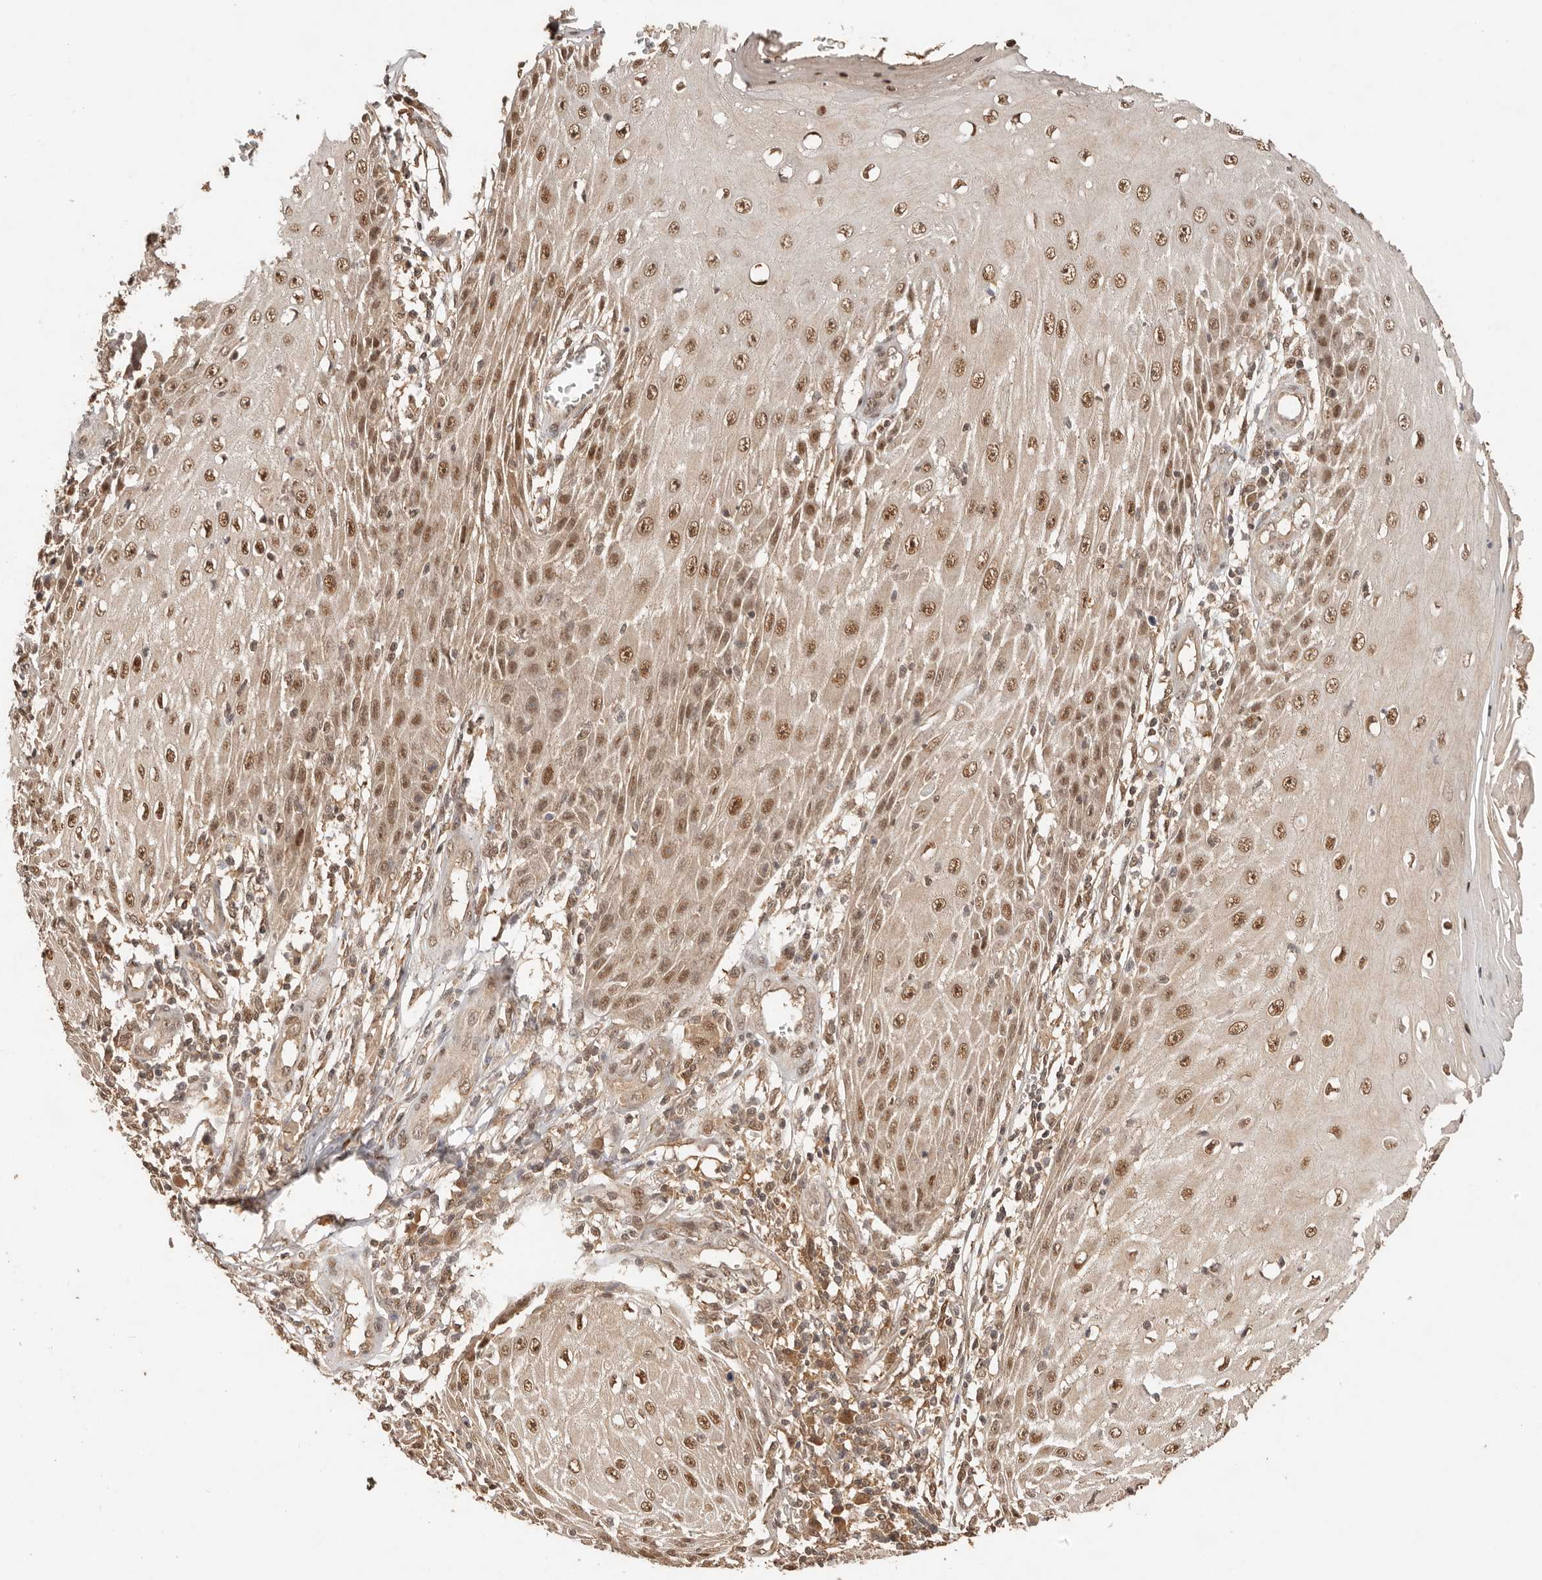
{"staining": {"intensity": "moderate", "quantity": ">75%", "location": "nuclear"}, "tissue": "skin cancer", "cell_type": "Tumor cells", "image_type": "cancer", "snomed": [{"axis": "morphology", "description": "Squamous cell carcinoma, NOS"}, {"axis": "topography", "description": "Skin"}], "caption": "Immunohistochemical staining of human skin cancer (squamous cell carcinoma) demonstrates medium levels of moderate nuclear protein expression in approximately >75% of tumor cells.", "gene": "PSMA5", "patient": {"sex": "female", "age": 73}}